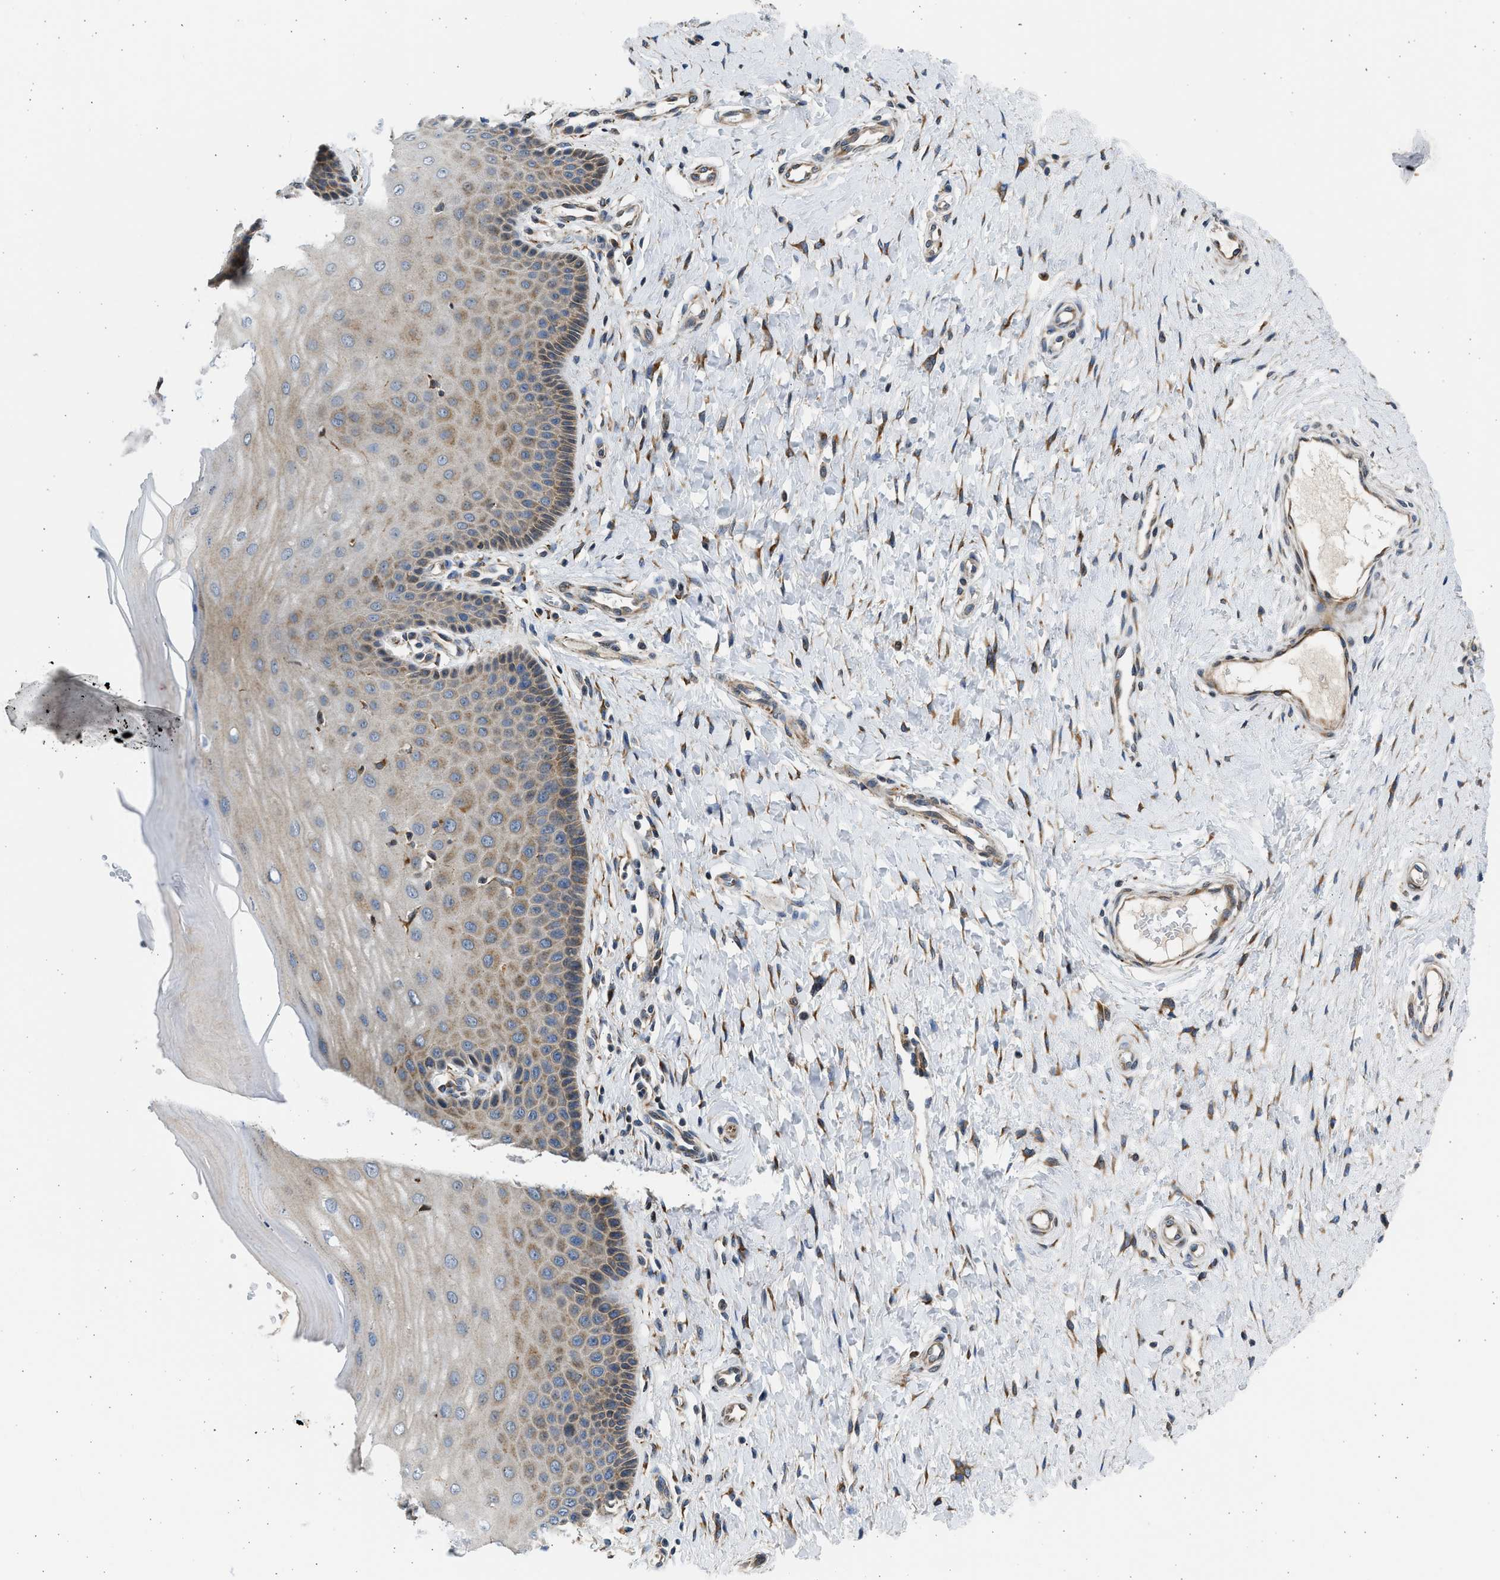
{"staining": {"intensity": "strong", "quantity": ">75%", "location": "cytoplasmic/membranous"}, "tissue": "cervix", "cell_type": "Glandular cells", "image_type": "normal", "snomed": [{"axis": "morphology", "description": "Normal tissue, NOS"}, {"axis": "topography", "description": "Cervix"}], "caption": "IHC image of unremarkable cervix stained for a protein (brown), which reveals high levels of strong cytoplasmic/membranous staining in about >75% of glandular cells.", "gene": "PLD2", "patient": {"sex": "female", "age": 55}}